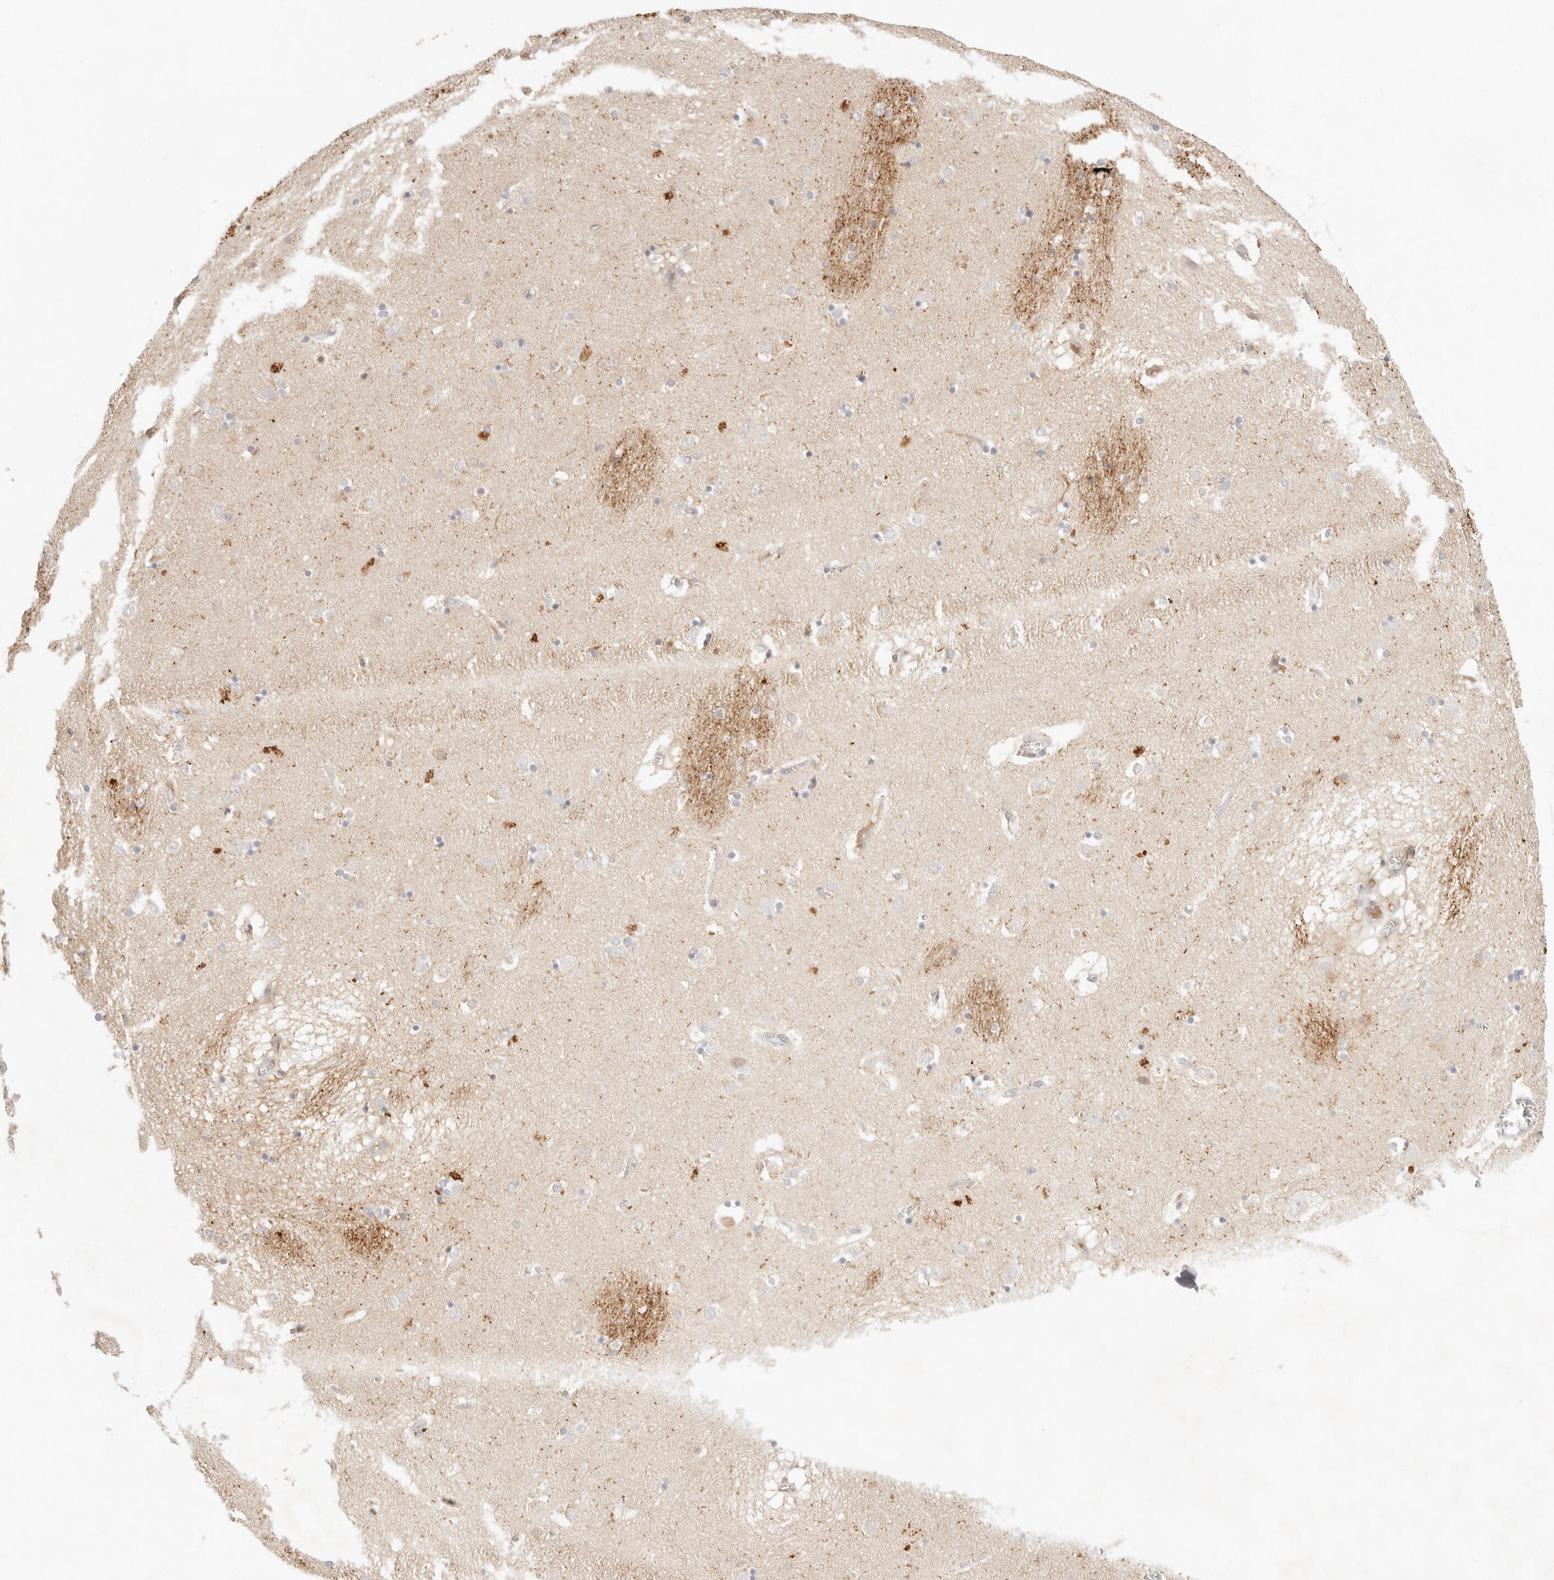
{"staining": {"intensity": "weak", "quantity": "<25%", "location": "cytoplasmic/membranous"}, "tissue": "caudate", "cell_type": "Glial cells", "image_type": "normal", "snomed": [{"axis": "morphology", "description": "Normal tissue, NOS"}, {"axis": "topography", "description": "Lateral ventricle wall"}], "caption": "Immunohistochemical staining of normal human caudate demonstrates no significant expression in glial cells. (DAB IHC with hematoxylin counter stain).", "gene": "SPHK1", "patient": {"sex": "male", "age": 70}}